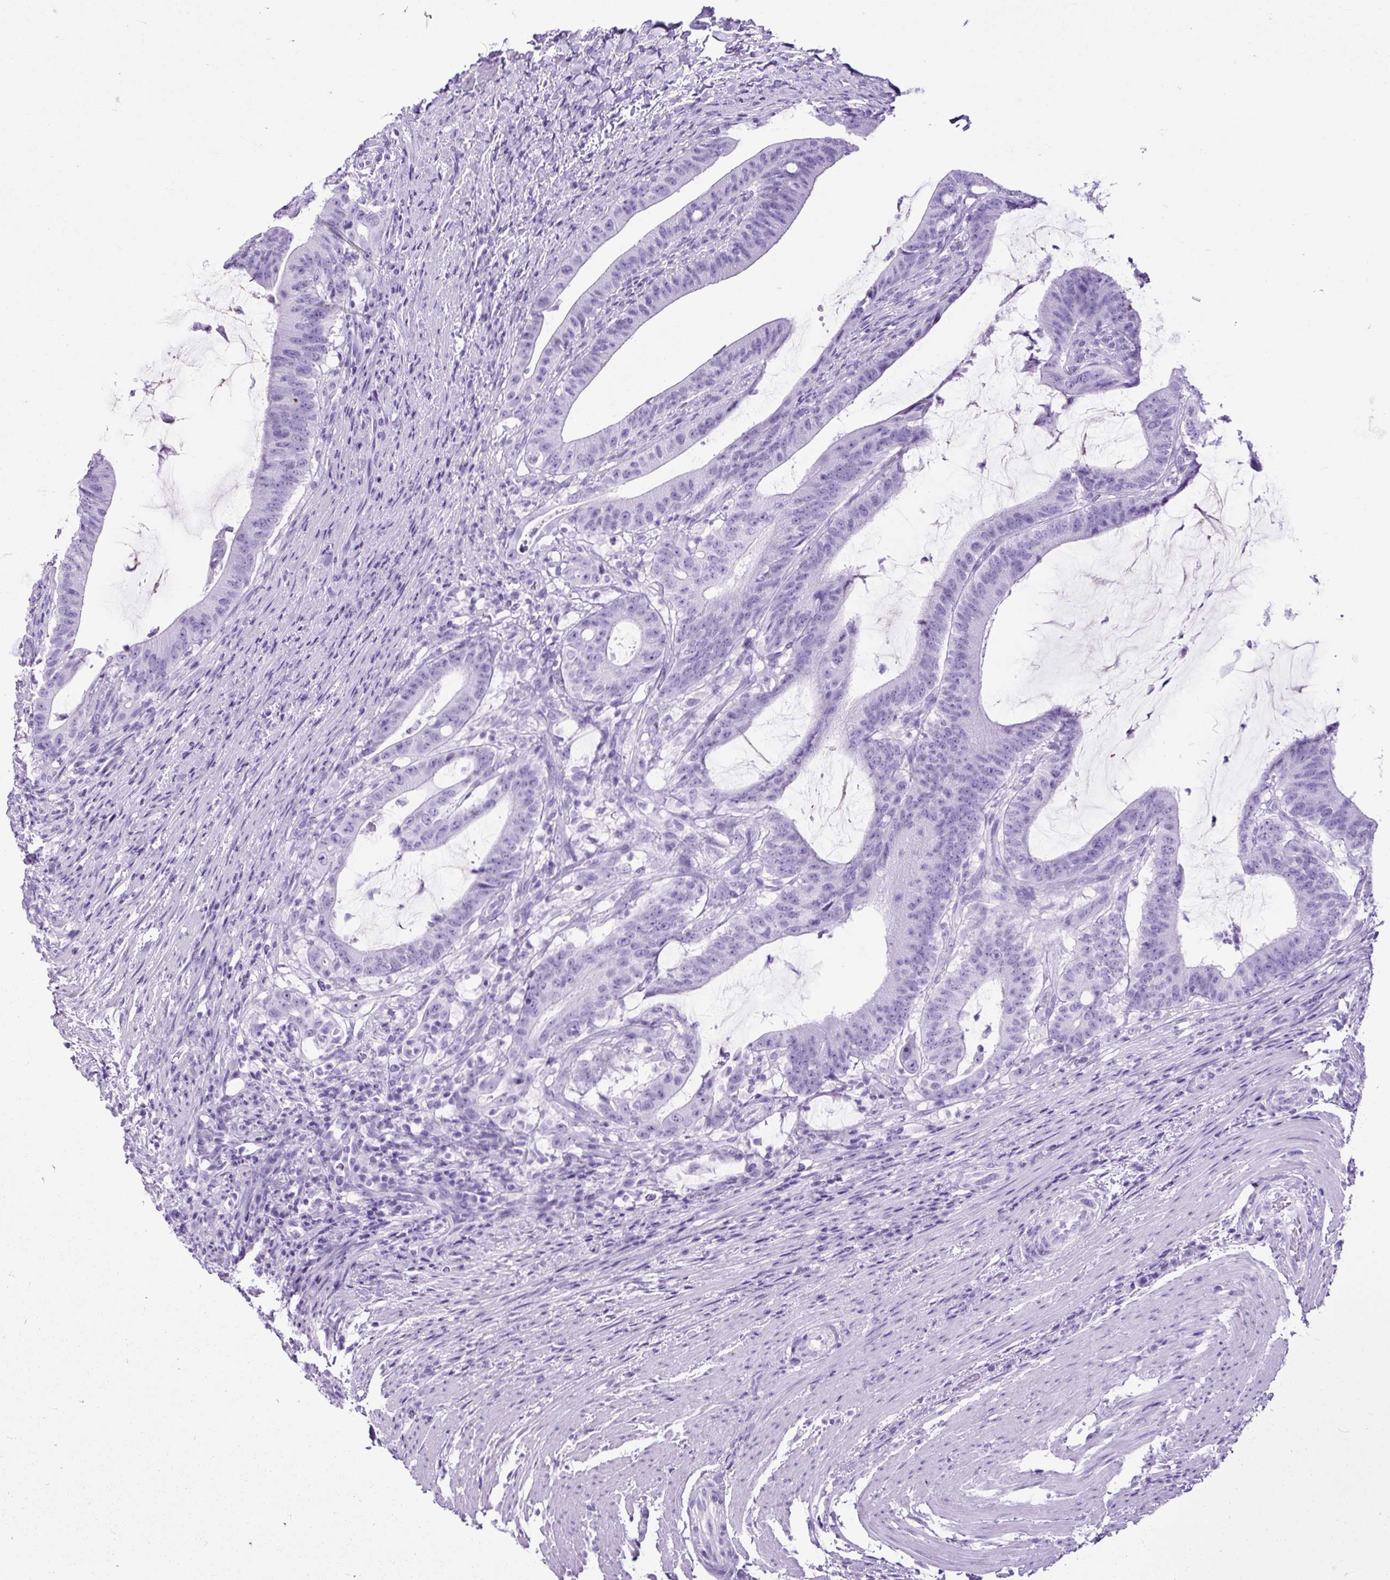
{"staining": {"intensity": "negative", "quantity": "none", "location": "none"}, "tissue": "colorectal cancer", "cell_type": "Tumor cells", "image_type": "cancer", "snomed": [{"axis": "morphology", "description": "Adenocarcinoma, NOS"}, {"axis": "topography", "description": "Colon"}], "caption": "DAB immunohistochemical staining of colorectal cancer displays no significant positivity in tumor cells. The staining is performed using DAB brown chromogen with nuclei counter-stained in using hematoxylin.", "gene": "PDIA2", "patient": {"sex": "female", "age": 43}}